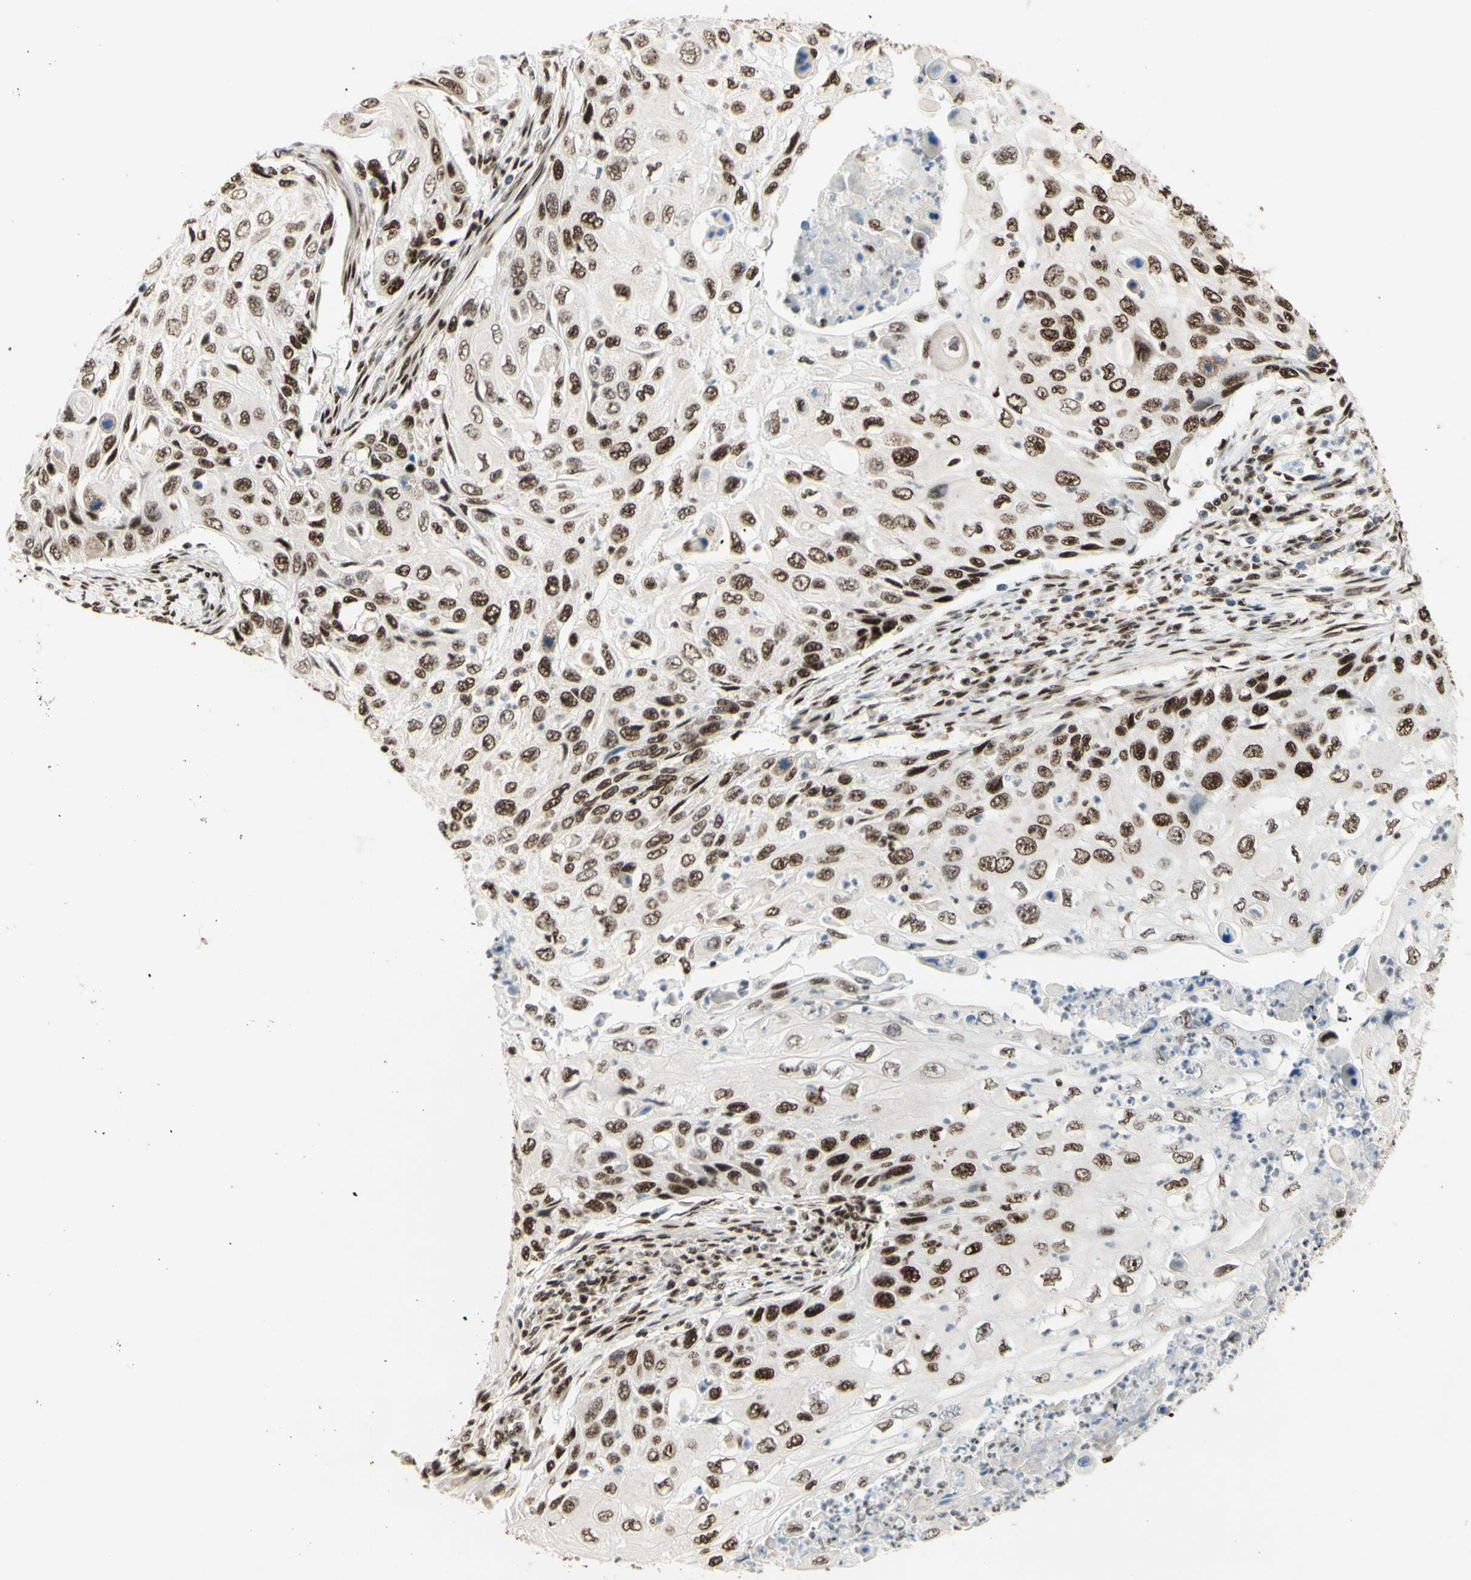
{"staining": {"intensity": "strong", "quantity": "25%-75%", "location": "nuclear"}, "tissue": "cervical cancer", "cell_type": "Tumor cells", "image_type": "cancer", "snomed": [{"axis": "morphology", "description": "Squamous cell carcinoma, NOS"}, {"axis": "topography", "description": "Cervix"}], "caption": "DAB (3,3'-diaminobenzidine) immunohistochemical staining of cervical squamous cell carcinoma exhibits strong nuclear protein expression in approximately 25%-75% of tumor cells.", "gene": "DHX9", "patient": {"sex": "female", "age": 70}}